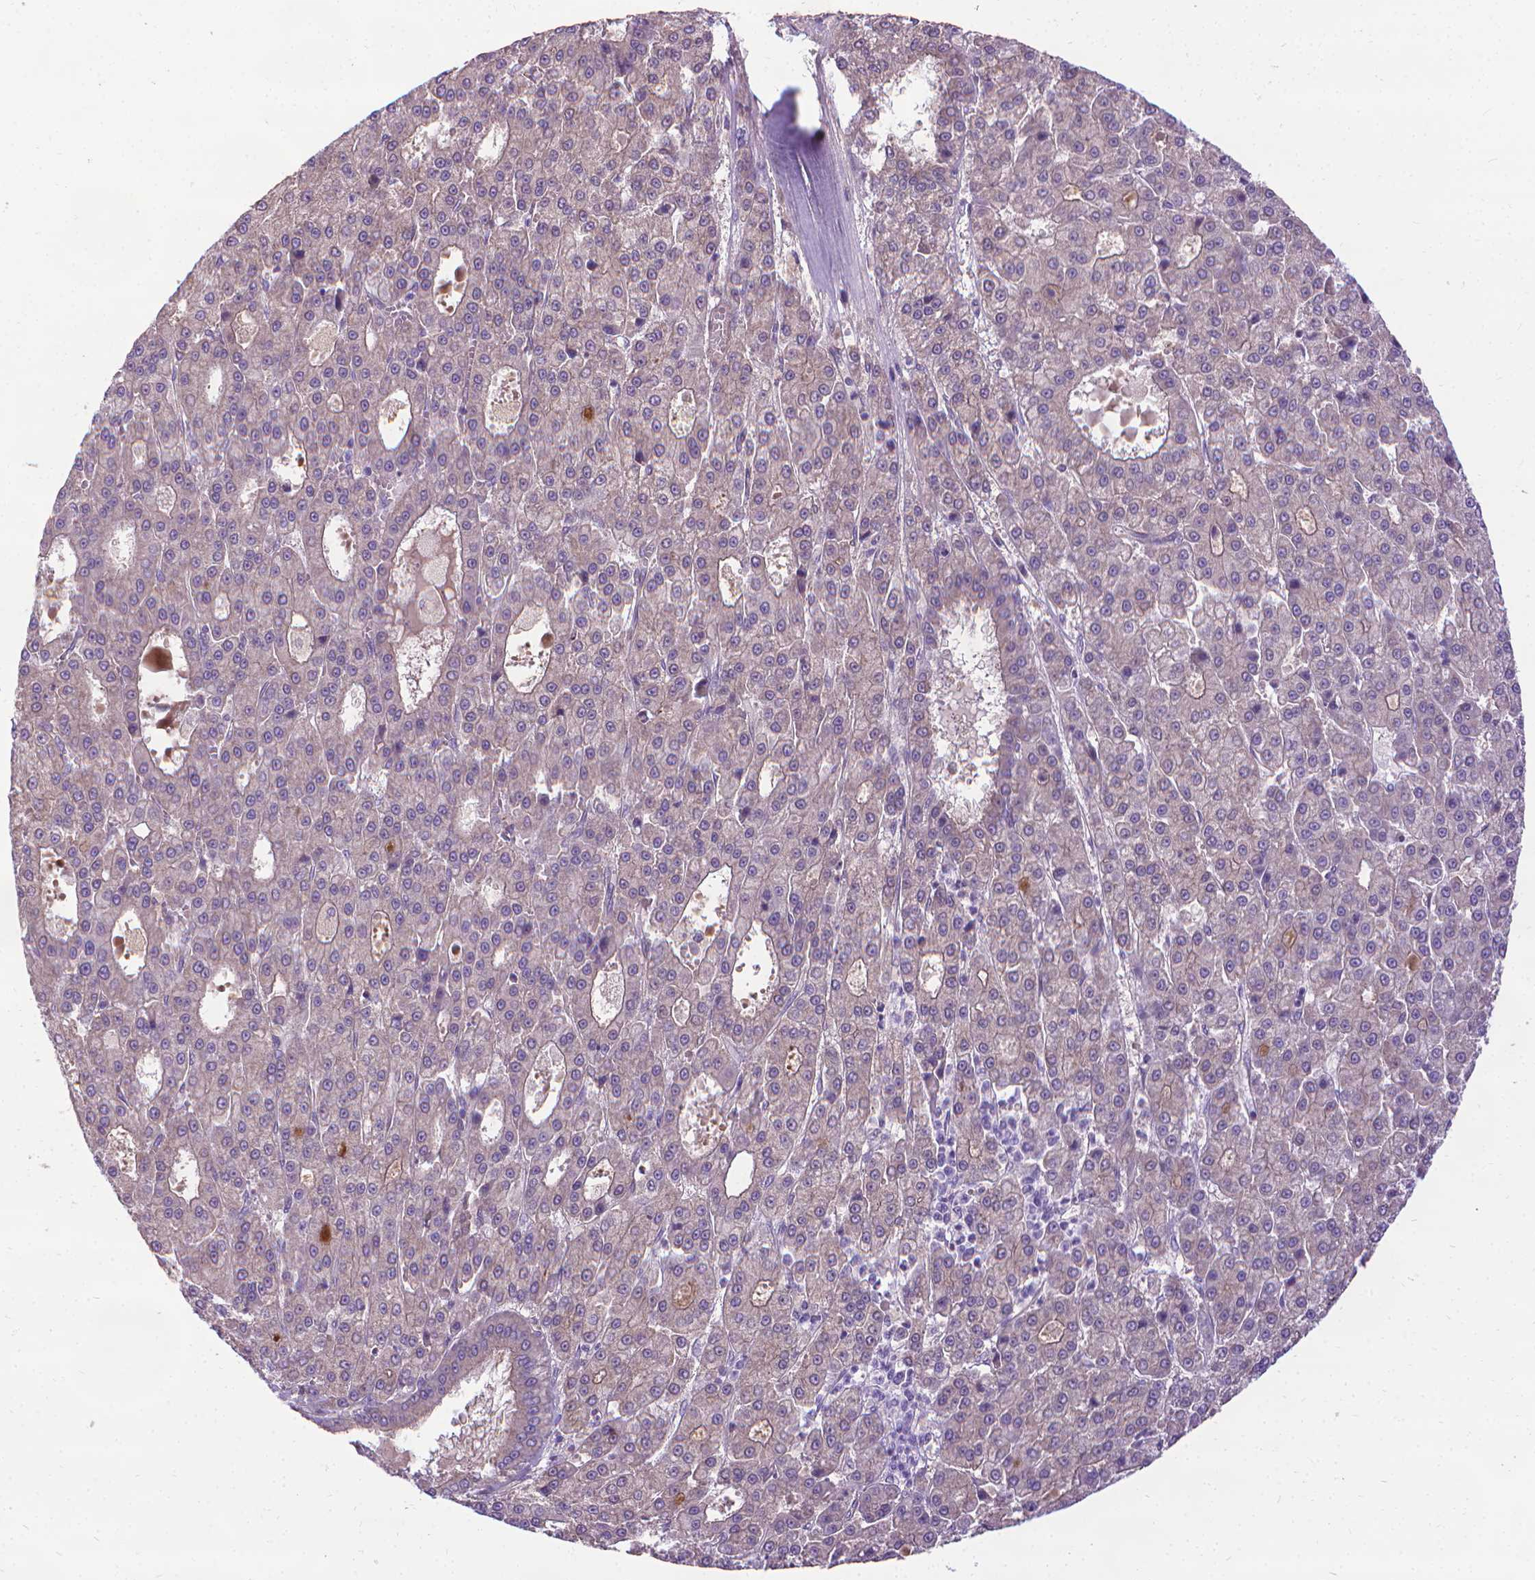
{"staining": {"intensity": "weak", "quantity": "<25%", "location": "cytoplasmic/membranous"}, "tissue": "liver cancer", "cell_type": "Tumor cells", "image_type": "cancer", "snomed": [{"axis": "morphology", "description": "Carcinoma, Hepatocellular, NOS"}, {"axis": "topography", "description": "Liver"}], "caption": "The image reveals no staining of tumor cells in liver hepatocellular carcinoma. (Stains: DAB (3,3'-diaminobenzidine) immunohistochemistry (IHC) with hematoxylin counter stain, Microscopy: brightfield microscopy at high magnification).", "gene": "CFAP299", "patient": {"sex": "male", "age": 70}}